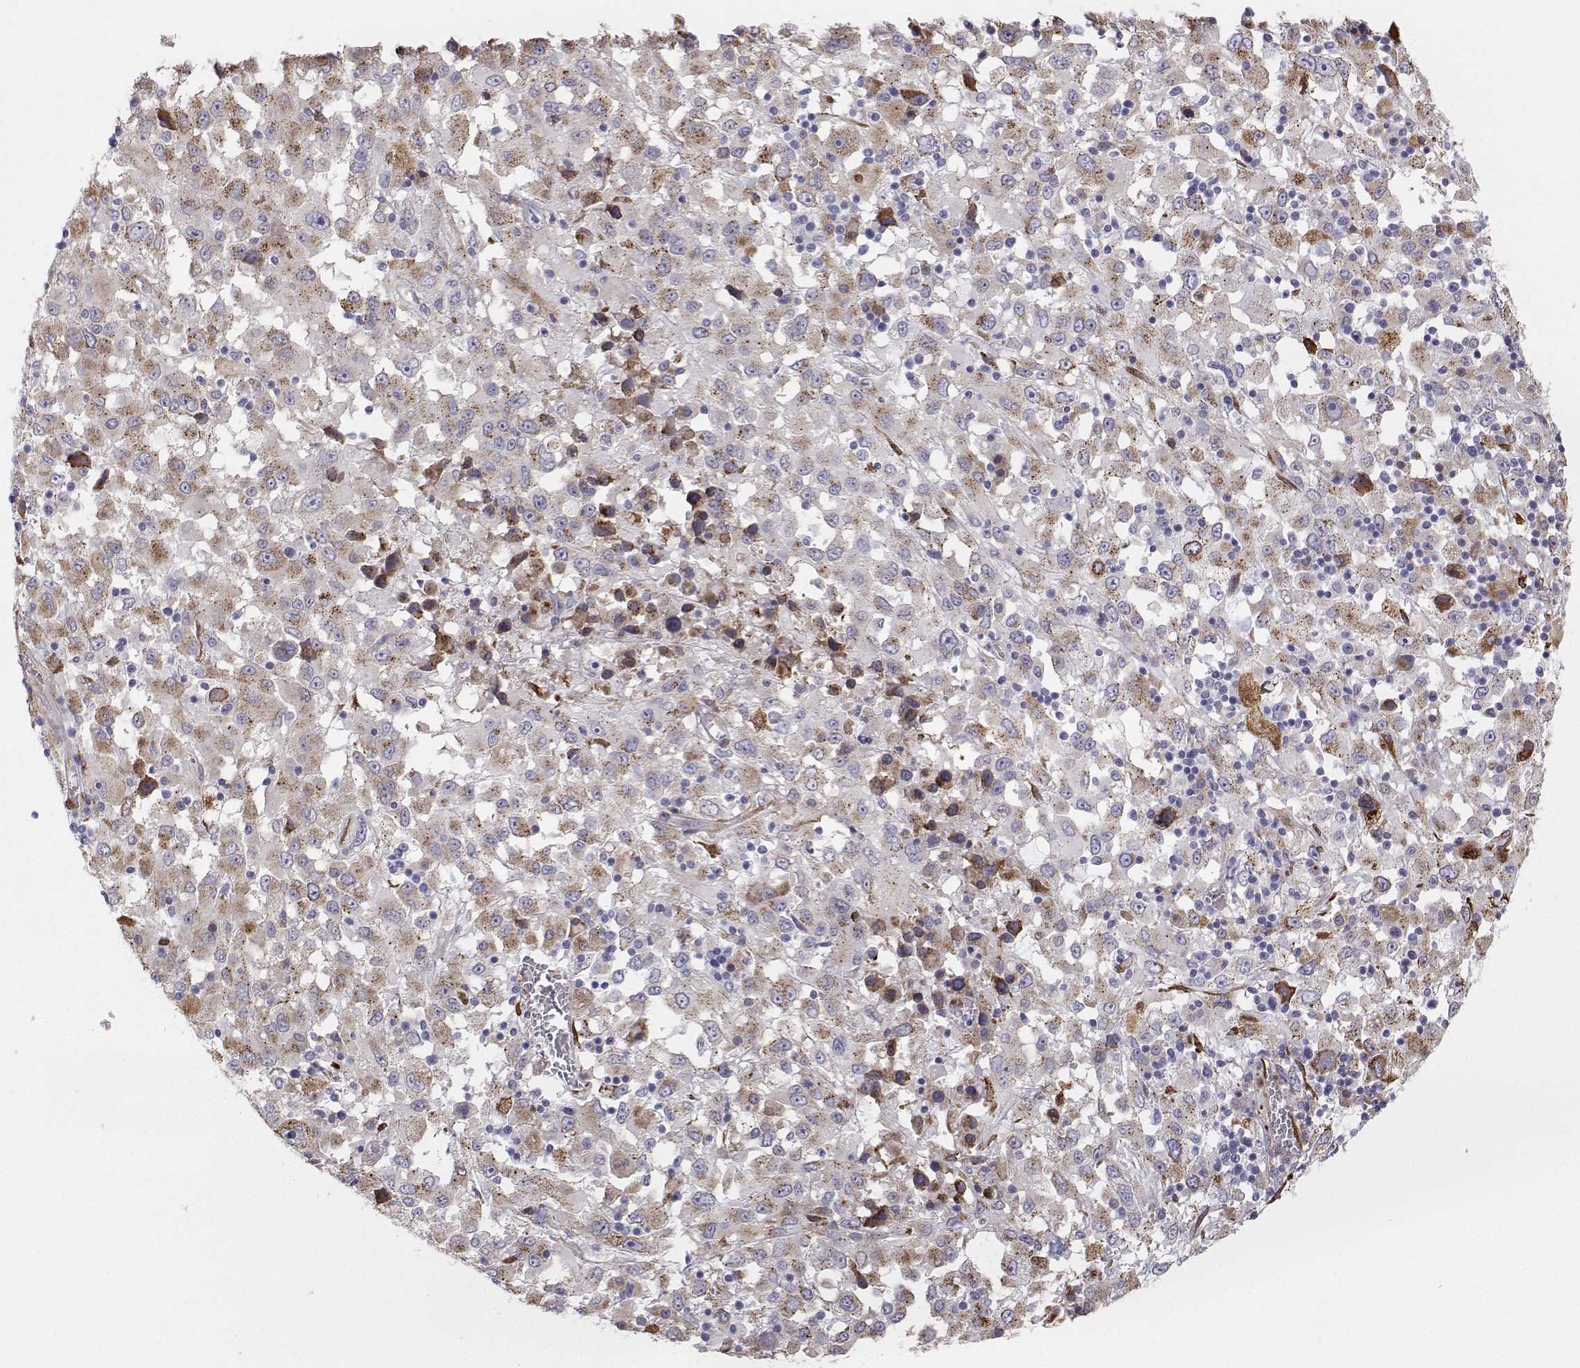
{"staining": {"intensity": "weak", "quantity": ">75%", "location": "cytoplasmic/membranous"}, "tissue": "melanoma", "cell_type": "Tumor cells", "image_type": "cancer", "snomed": [{"axis": "morphology", "description": "Malignant melanoma, Metastatic site"}, {"axis": "topography", "description": "Soft tissue"}], "caption": "This image reveals melanoma stained with immunohistochemistry (IHC) to label a protein in brown. The cytoplasmic/membranous of tumor cells show weak positivity for the protein. Nuclei are counter-stained blue.", "gene": "STARD13", "patient": {"sex": "male", "age": 50}}